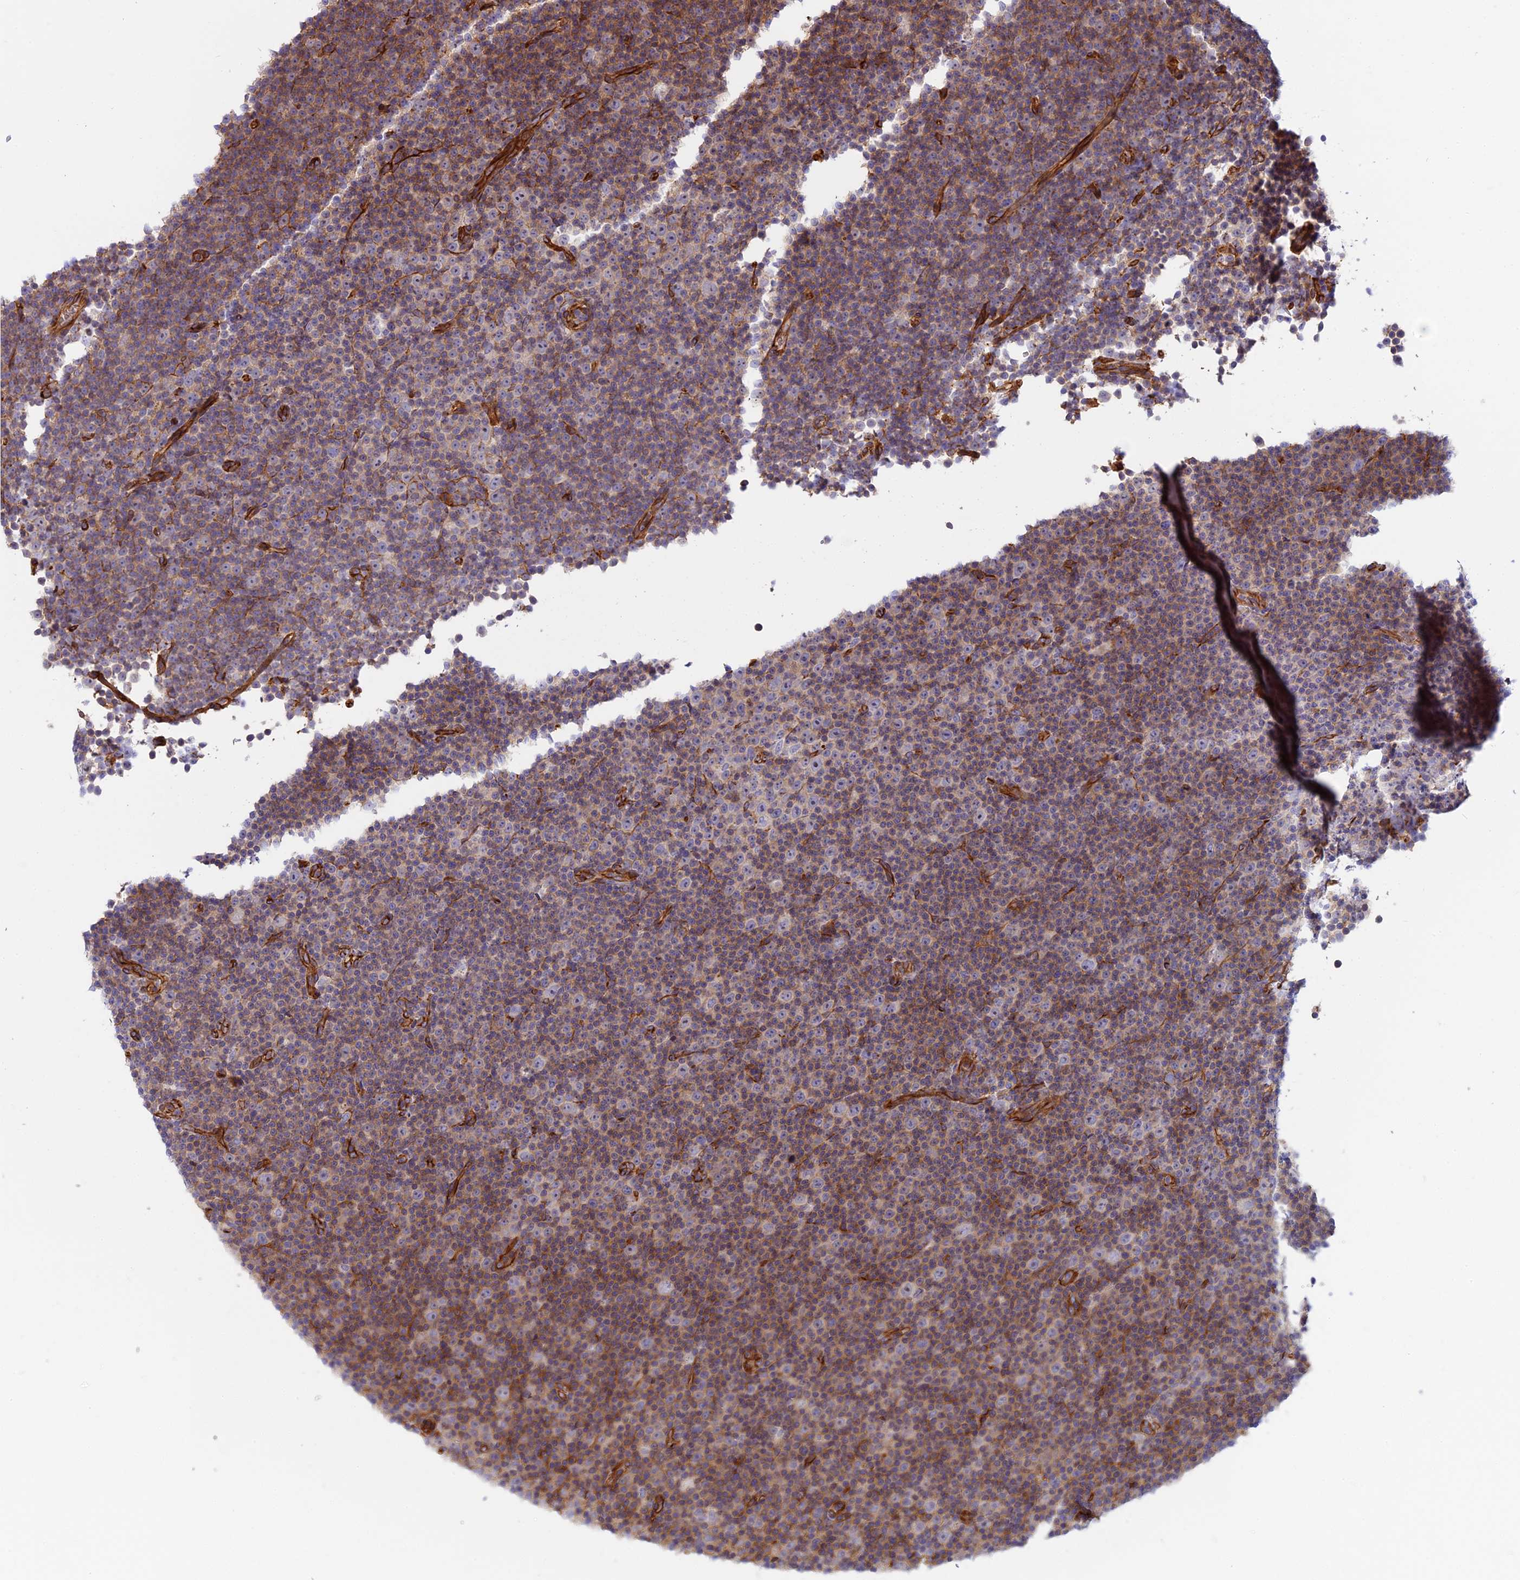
{"staining": {"intensity": "negative", "quantity": "none", "location": "none"}, "tissue": "lymphoma", "cell_type": "Tumor cells", "image_type": "cancer", "snomed": [{"axis": "morphology", "description": "Malignant lymphoma, non-Hodgkin's type, Low grade"}, {"axis": "topography", "description": "Lymph node"}], "caption": "A micrograph of low-grade malignant lymphoma, non-Hodgkin's type stained for a protein exhibits no brown staining in tumor cells.", "gene": "CNBD2", "patient": {"sex": "female", "age": 67}}